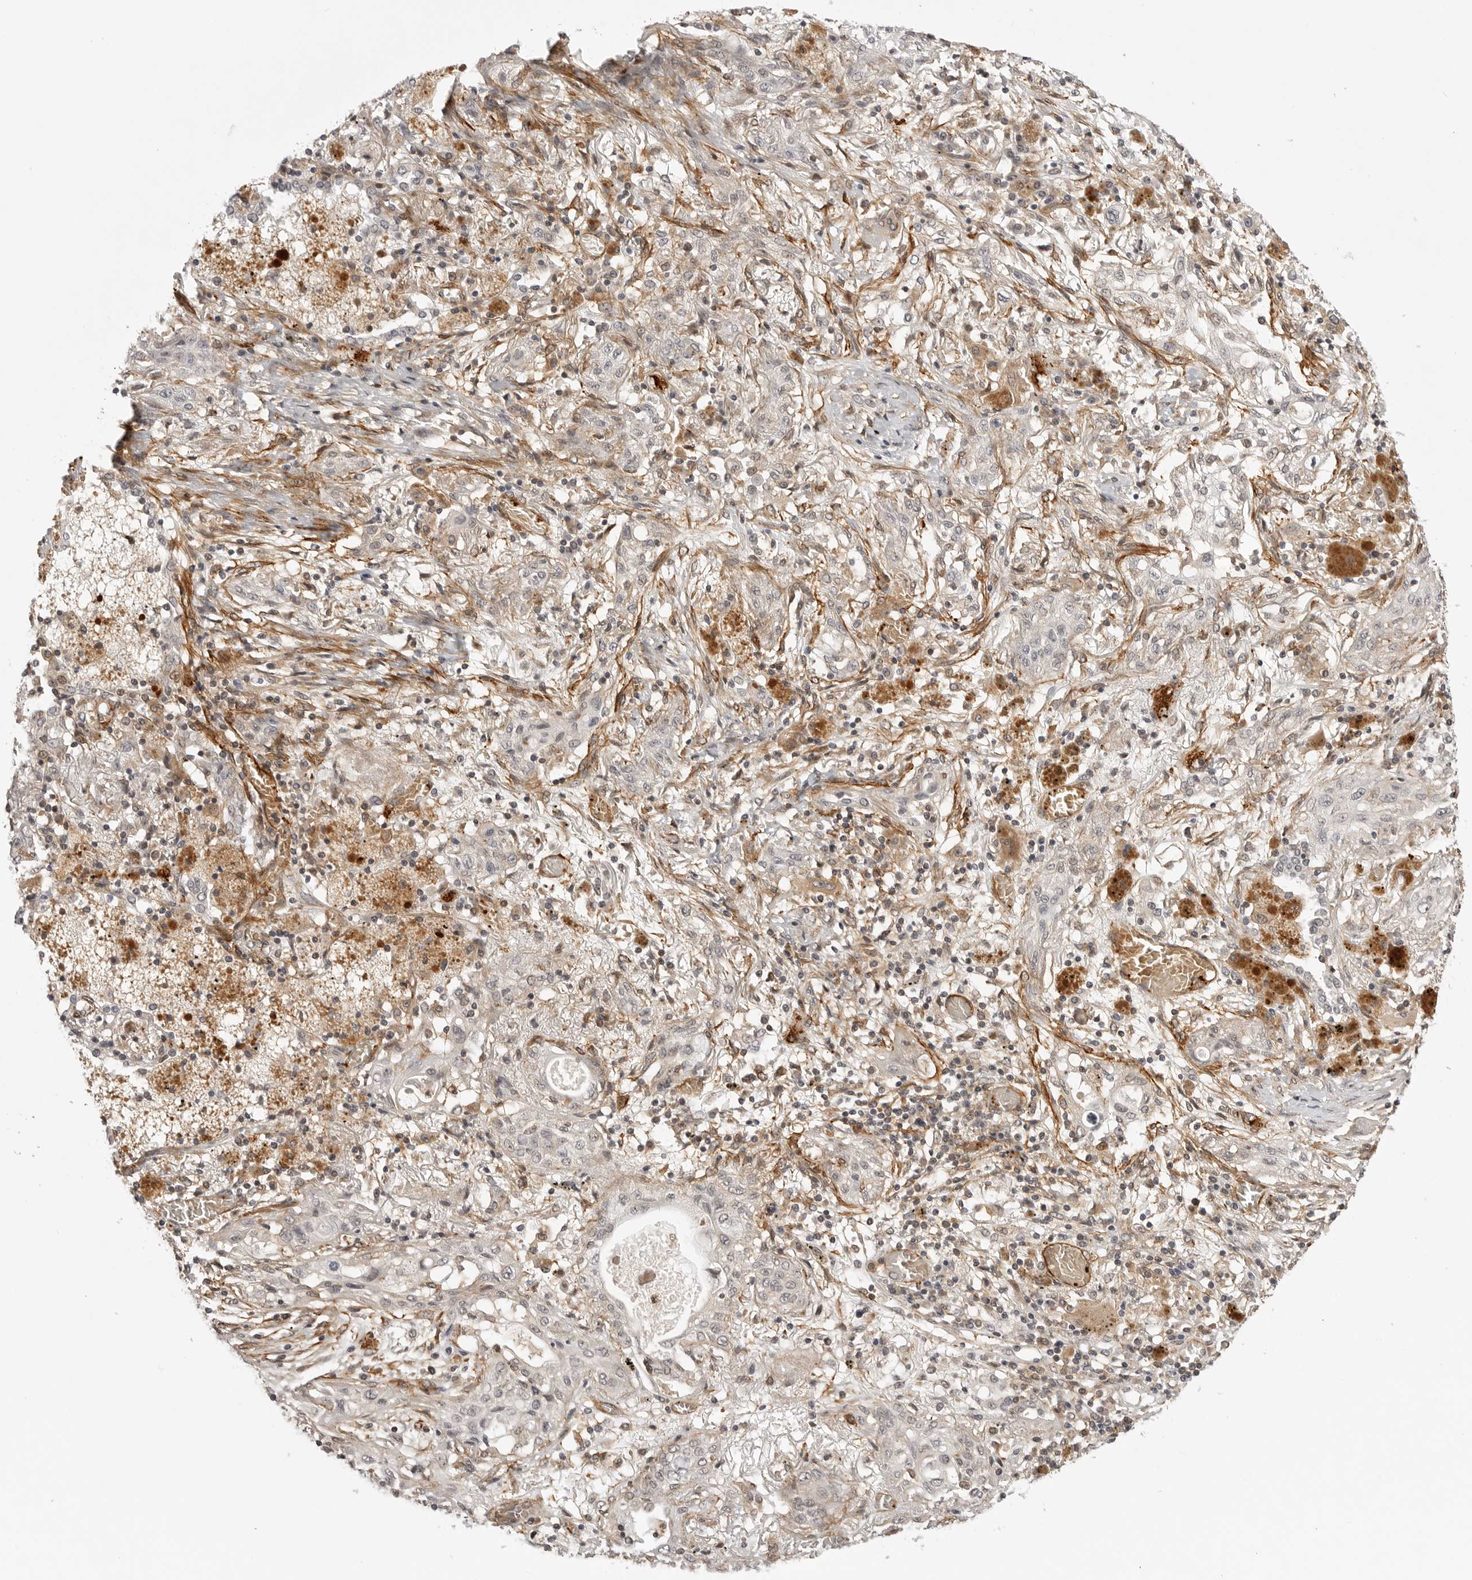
{"staining": {"intensity": "negative", "quantity": "none", "location": "none"}, "tissue": "lung cancer", "cell_type": "Tumor cells", "image_type": "cancer", "snomed": [{"axis": "morphology", "description": "Squamous cell carcinoma, NOS"}, {"axis": "topography", "description": "Lung"}], "caption": "Lung cancer (squamous cell carcinoma) was stained to show a protein in brown. There is no significant staining in tumor cells.", "gene": "TUT4", "patient": {"sex": "female", "age": 47}}